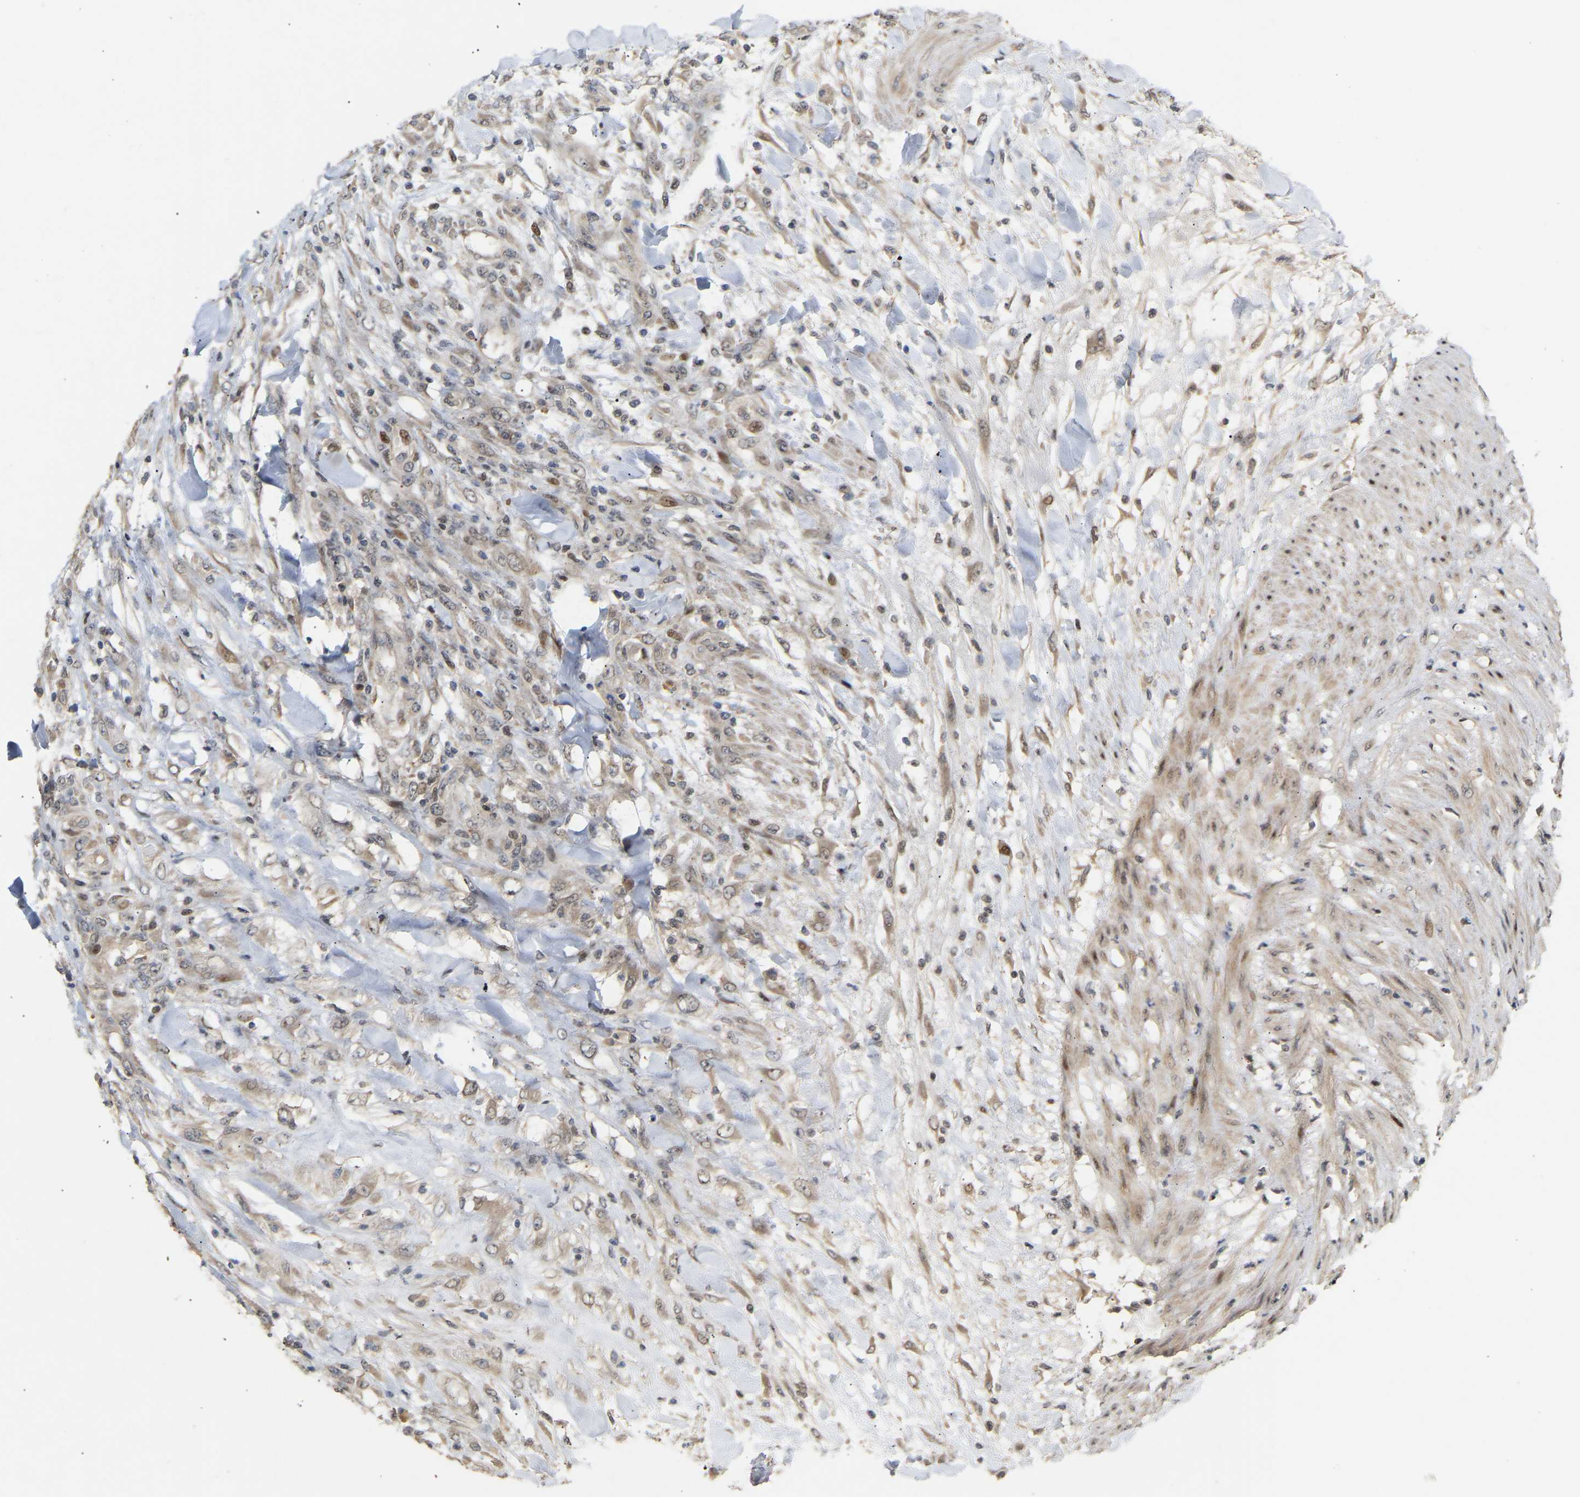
{"staining": {"intensity": "negative", "quantity": "none", "location": "none"}, "tissue": "testis cancer", "cell_type": "Tumor cells", "image_type": "cancer", "snomed": [{"axis": "morphology", "description": "Seminoma, NOS"}, {"axis": "topography", "description": "Testis"}], "caption": "This is an immunohistochemistry histopathology image of testis seminoma. There is no positivity in tumor cells.", "gene": "PTPN4", "patient": {"sex": "male", "age": 59}}